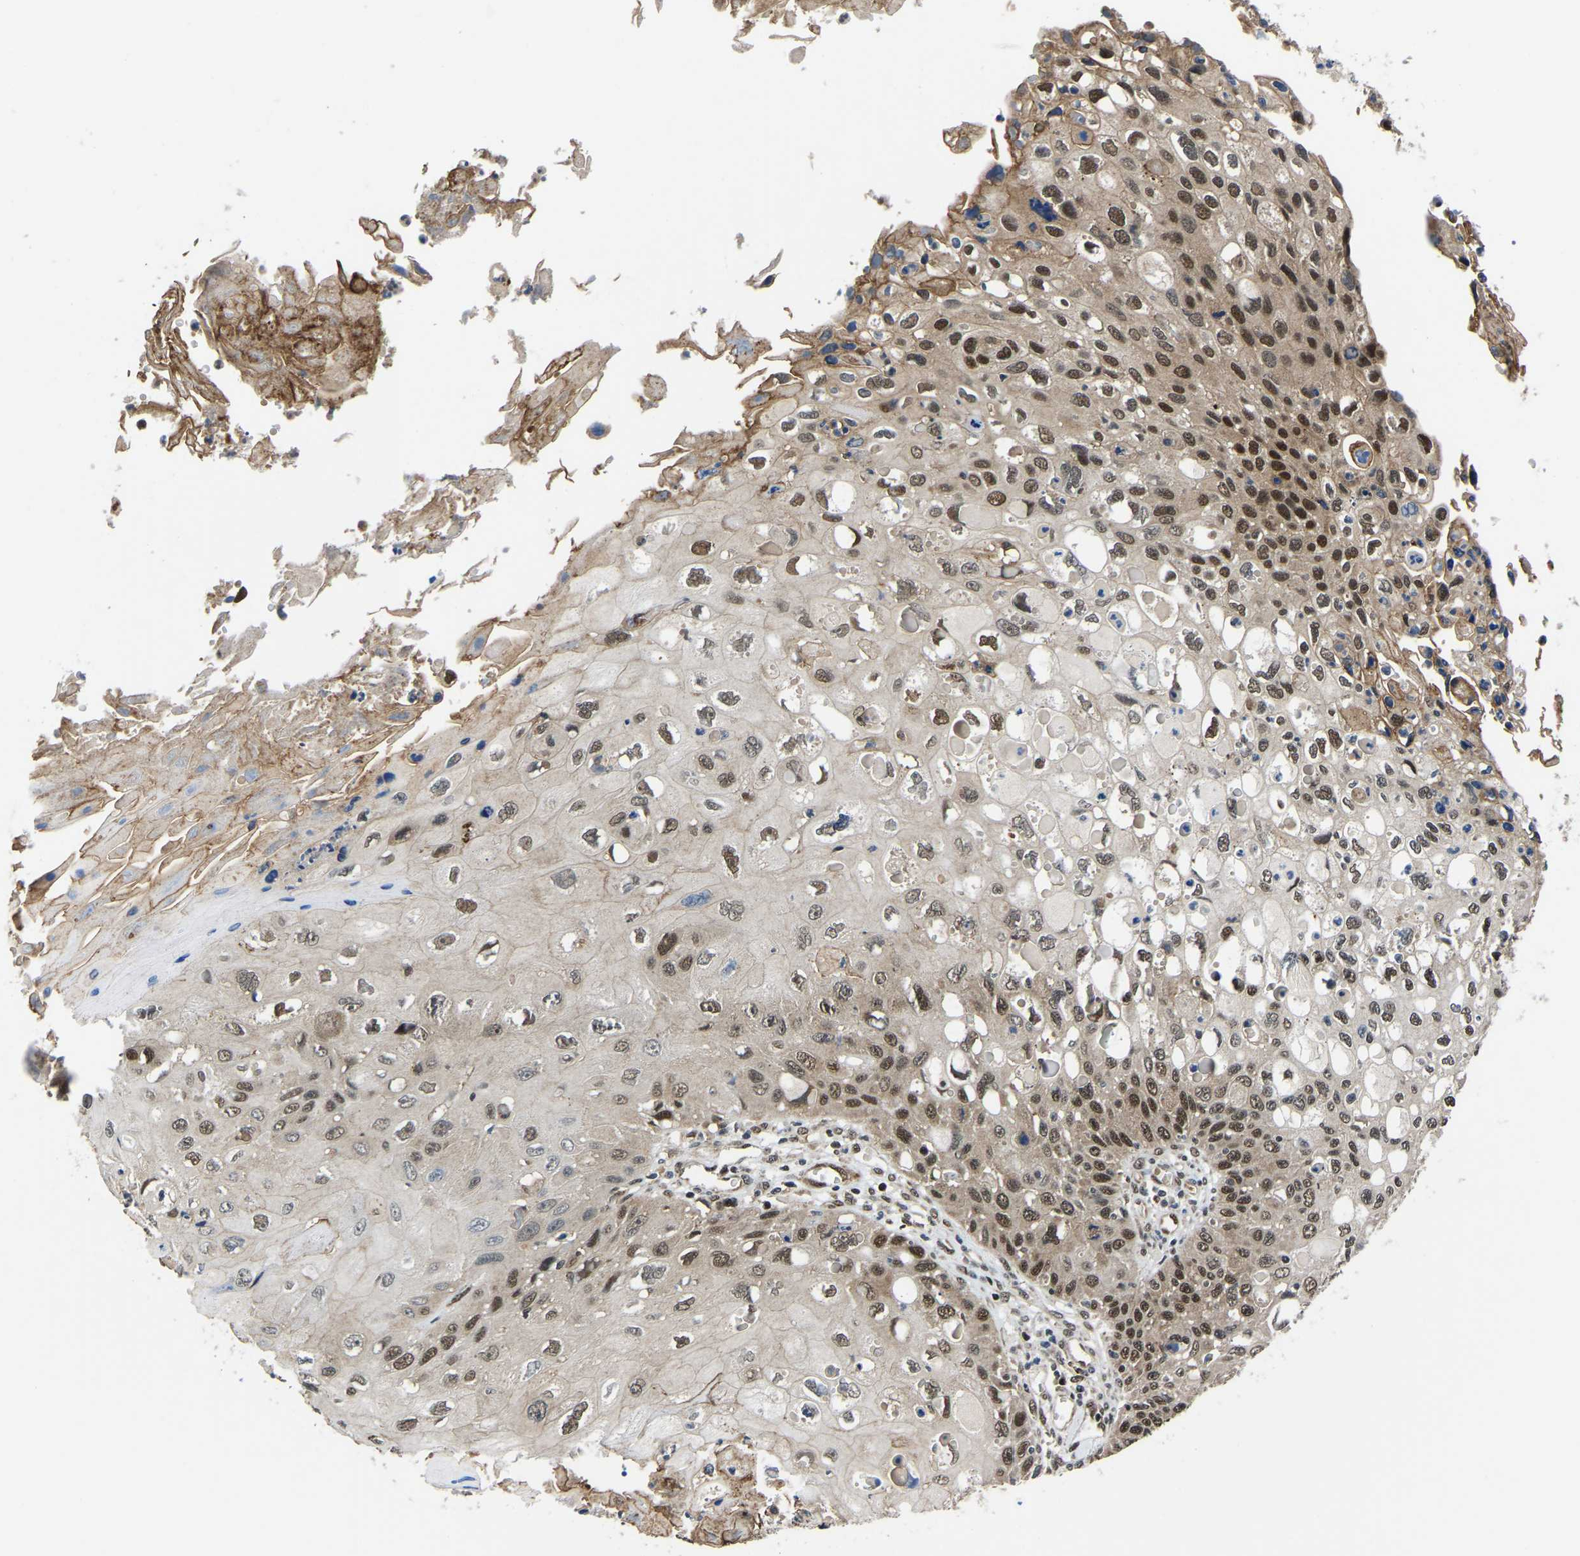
{"staining": {"intensity": "moderate", "quantity": ">75%", "location": "nuclear"}, "tissue": "cervical cancer", "cell_type": "Tumor cells", "image_type": "cancer", "snomed": [{"axis": "morphology", "description": "Squamous cell carcinoma, NOS"}, {"axis": "topography", "description": "Cervix"}], "caption": "Protein staining of cervical squamous cell carcinoma tissue displays moderate nuclear staining in about >75% of tumor cells.", "gene": "DFFA", "patient": {"sex": "female", "age": 70}}